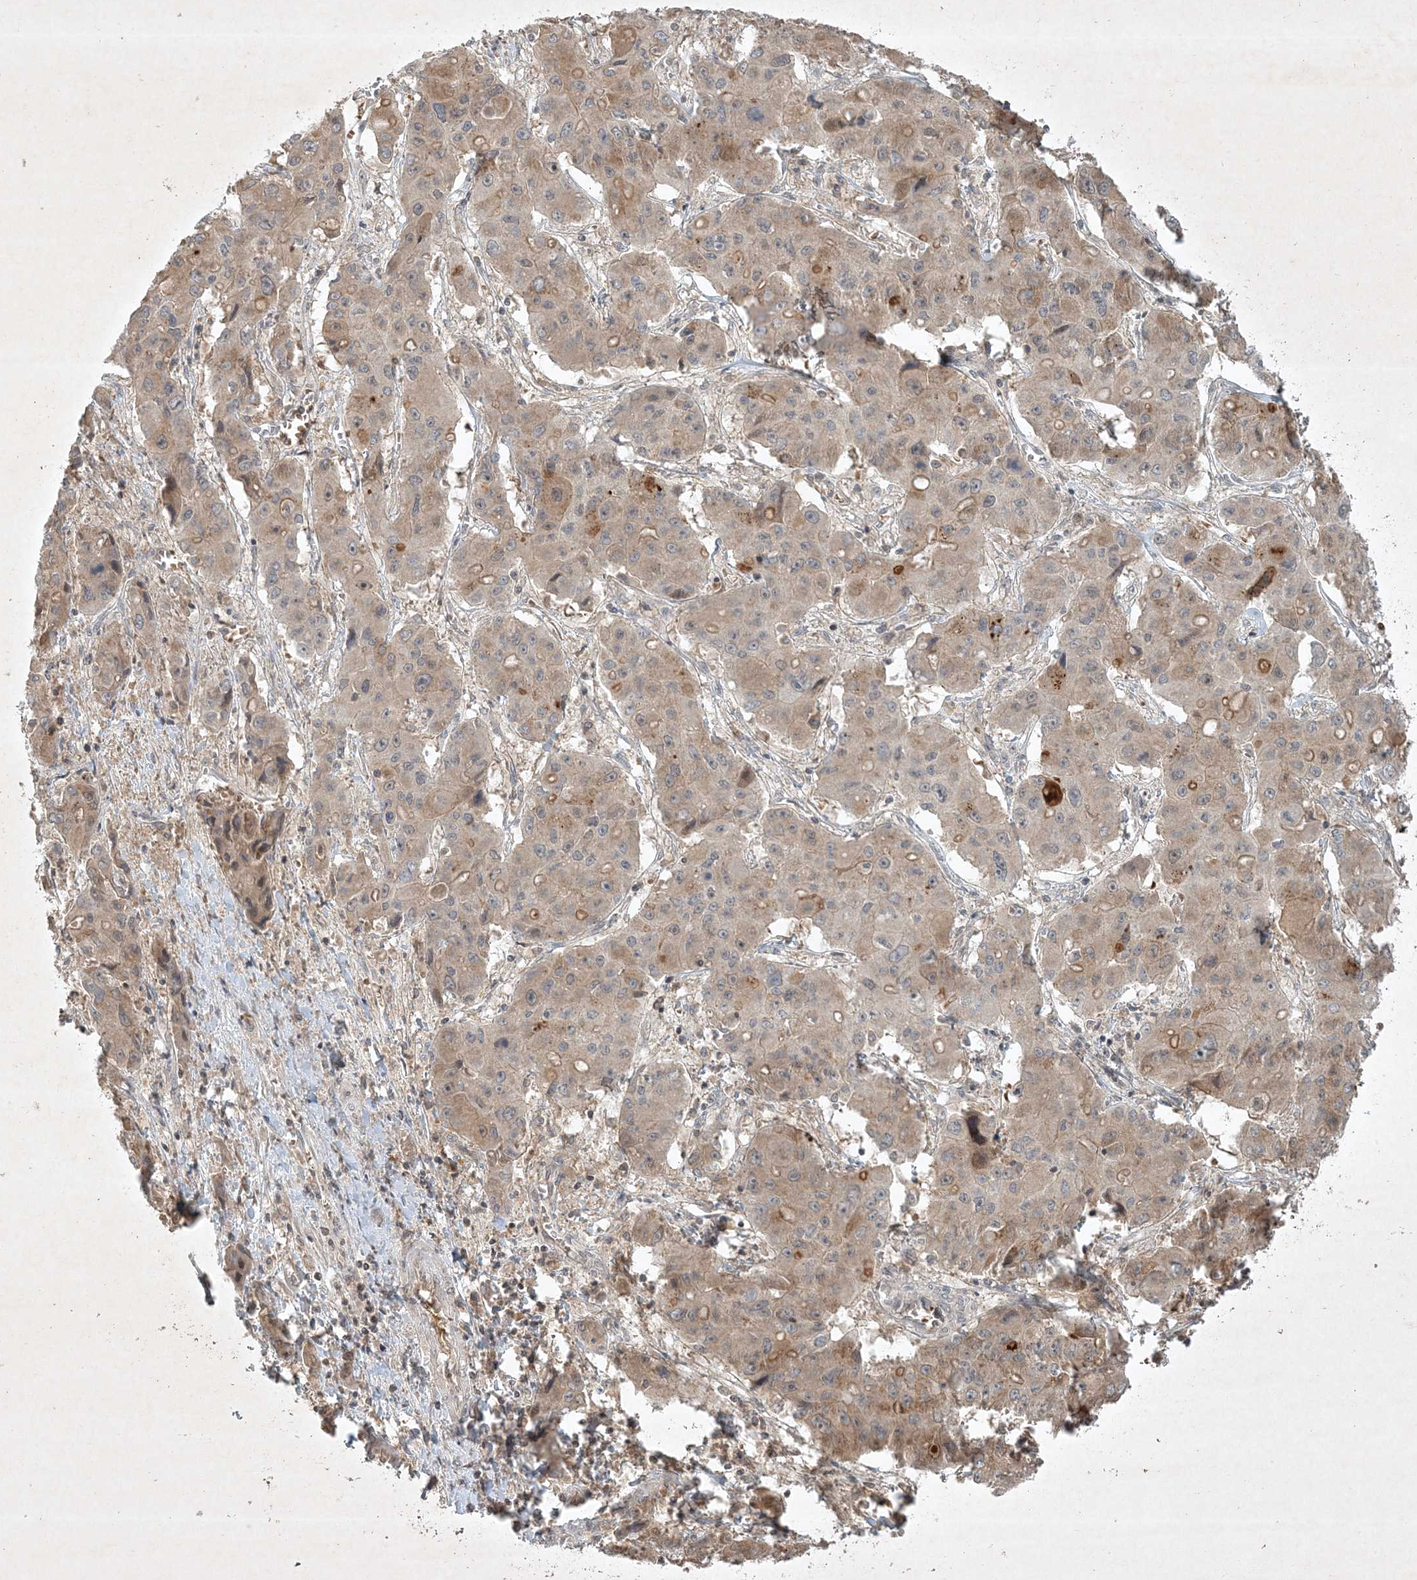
{"staining": {"intensity": "moderate", "quantity": "<25%", "location": "cytoplasmic/membranous"}, "tissue": "liver cancer", "cell_type": "Tumor cells", "image_type": "cancer", "snomed": [{"axis": "morphology", "description": "Cholangiocarcinoma"}, {"axis": "topography", "description": "Liver"}], "caption": "Moderate cytoplasmic/membranous staining is appreciated in about <25% of tumor cells in liver cholangiocarcinoma.", "gene": "TNFAIP6", "patient": {"sex": "male", "age": 67}}